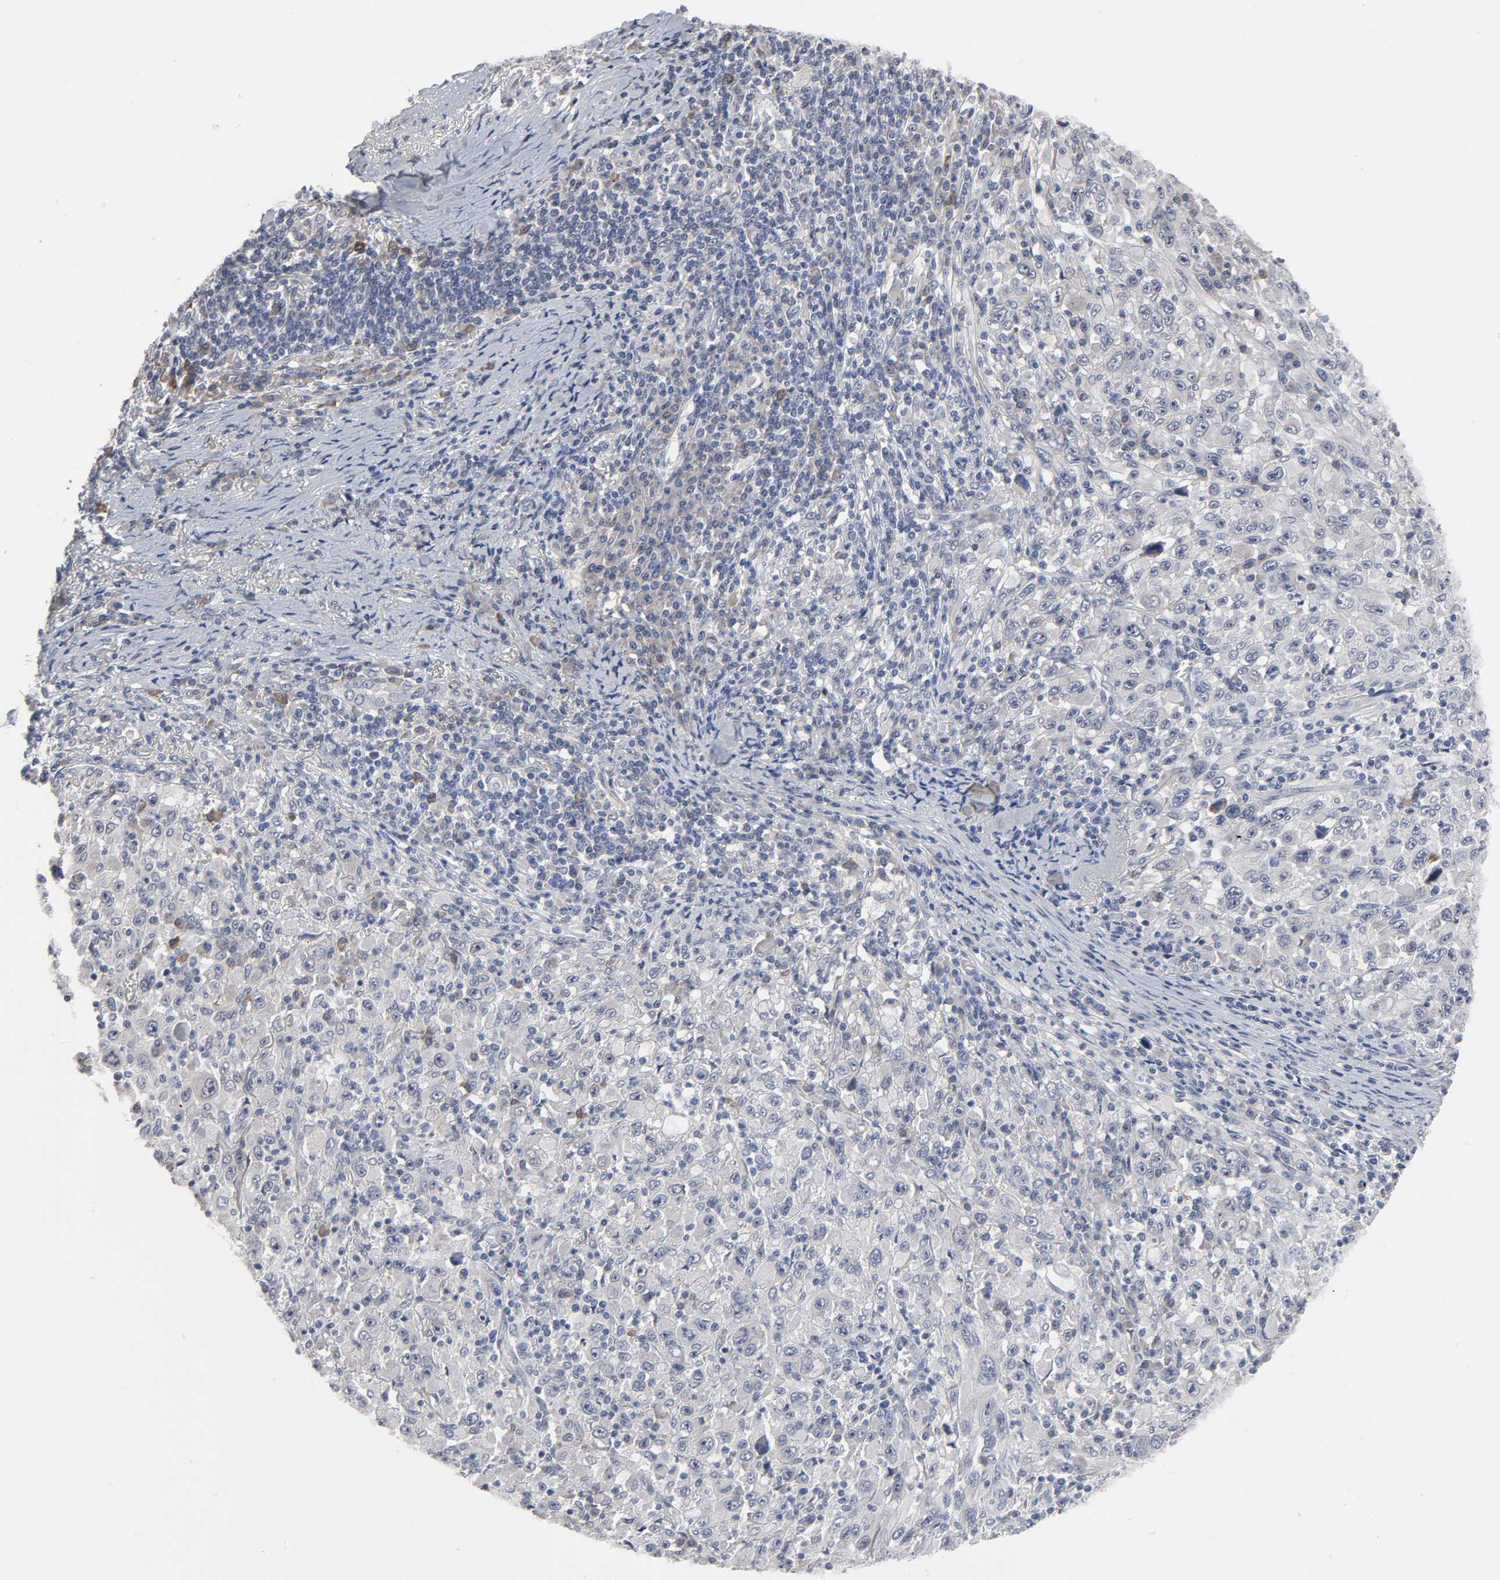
{"staining": {"intensity": "weak", "quantity": "<25%", "location": "cytoplasmic/membranous"}, "tissue": "melanoma", "cell_type": "Tumor cells", "image_type": "cancer", "snomed": [{"axis": "morphology", "description": "Malignant melanoma, Metastatic site"}, {"axis": "topography", "description": "Skin"}], "caption": "An immunohistochemistry histopathology image of melanoma is shown. There is no staining in tumor cells of melanoma.", "gene": "HNF4A", "patient": {"sex": "female", "age": 56}}